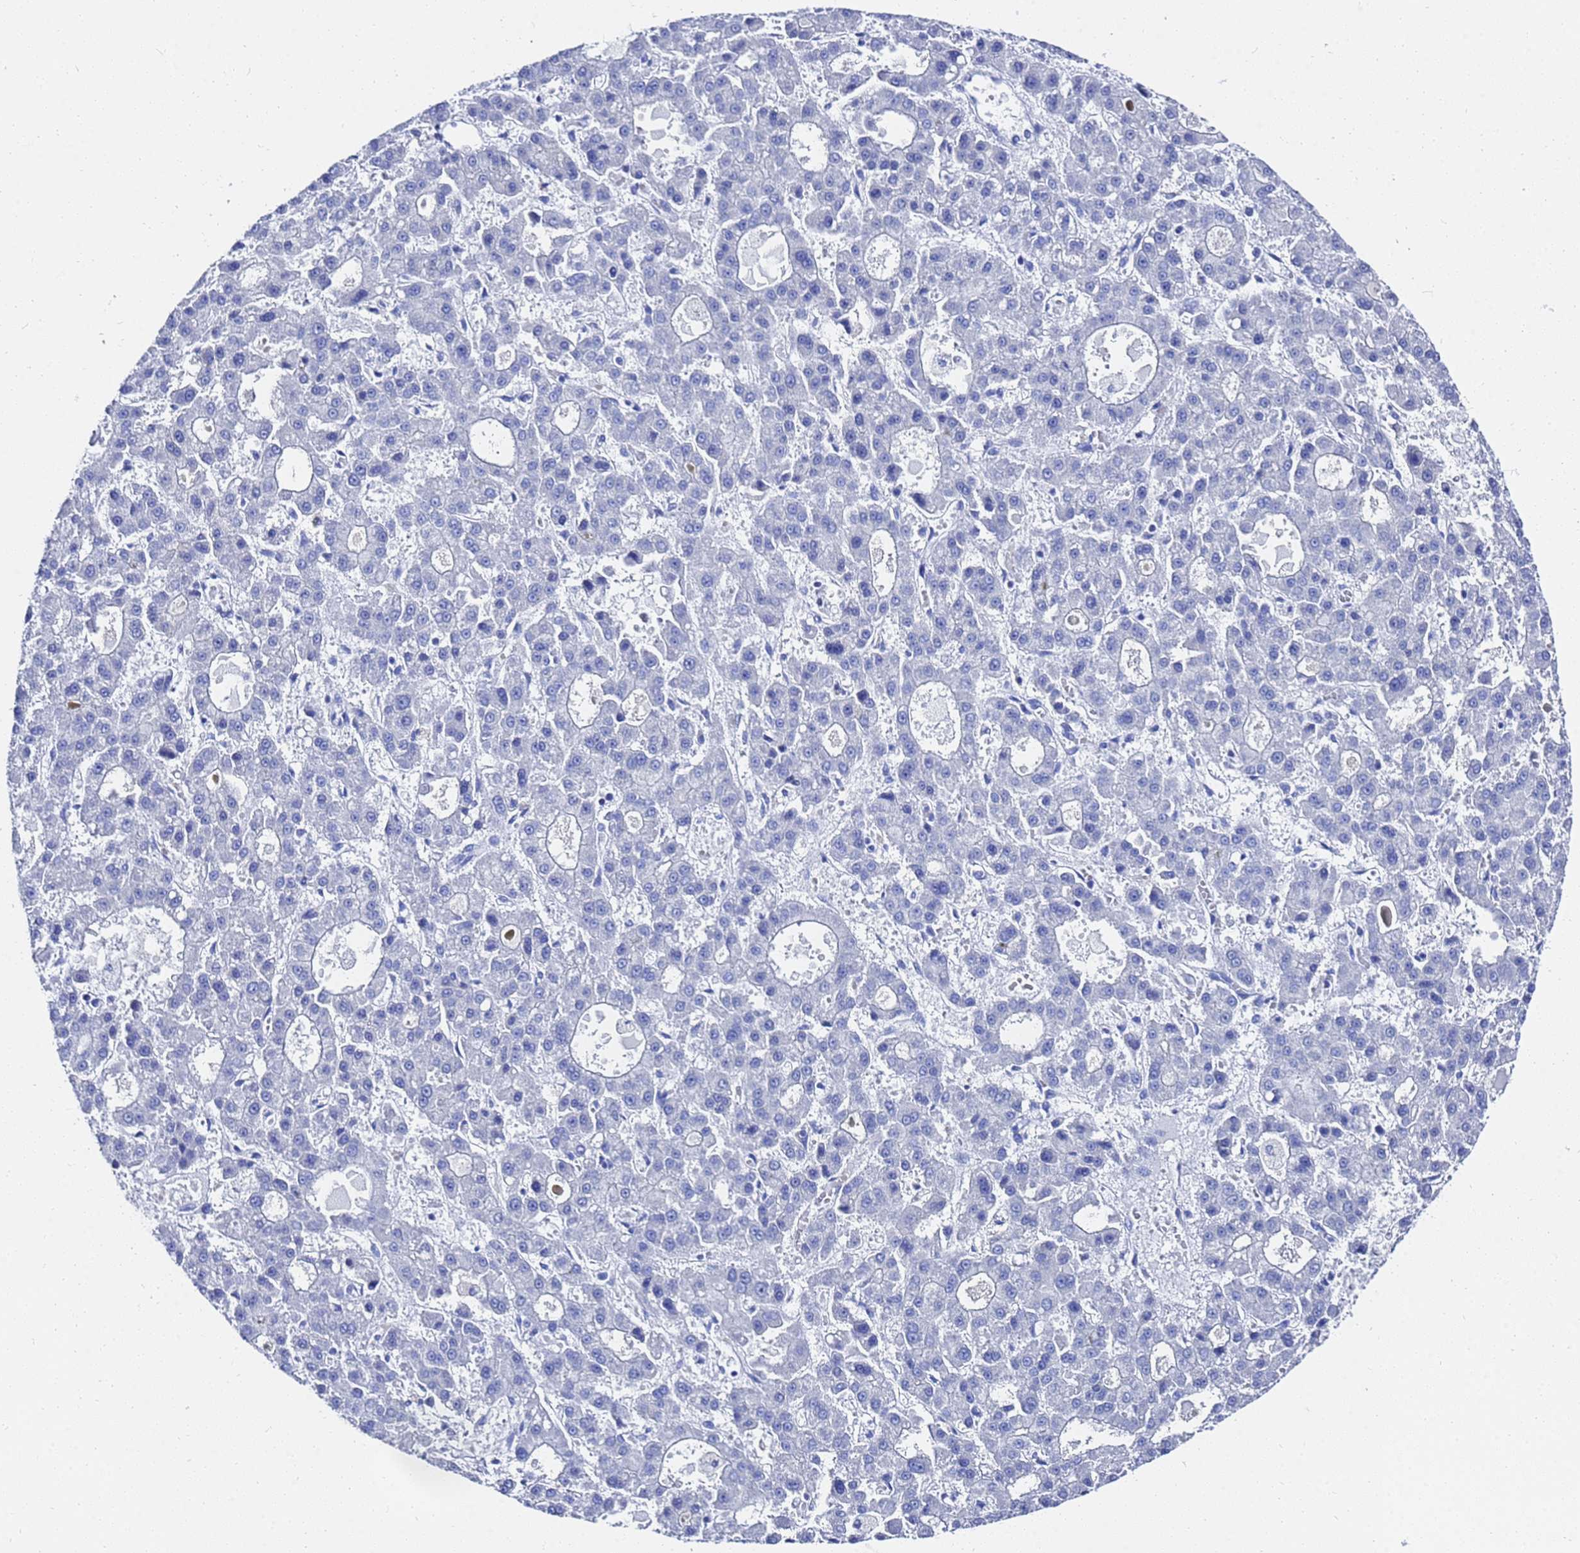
{"staining": {"intensity": "negative", "quantity": "none", "location": "none"}, "tissue": "liver cancer", "cell_type": "Tumor cells", "image_type": "cancer", "snomed": [{"axis": "morphology", "description": "Carcinoma, Hepatocellular, NOS"}, {"axis": "topography", "description": "Liver"}], "caption": "DAB immunohistochemical staining of liver hepatocellular carcinoma shows no significant staining in tumor cells. (Immunohistochemistry, brightfield microscopy, high magnification).", "gene": "GGT1", "patient": {"sex": "male", "age": 70}}